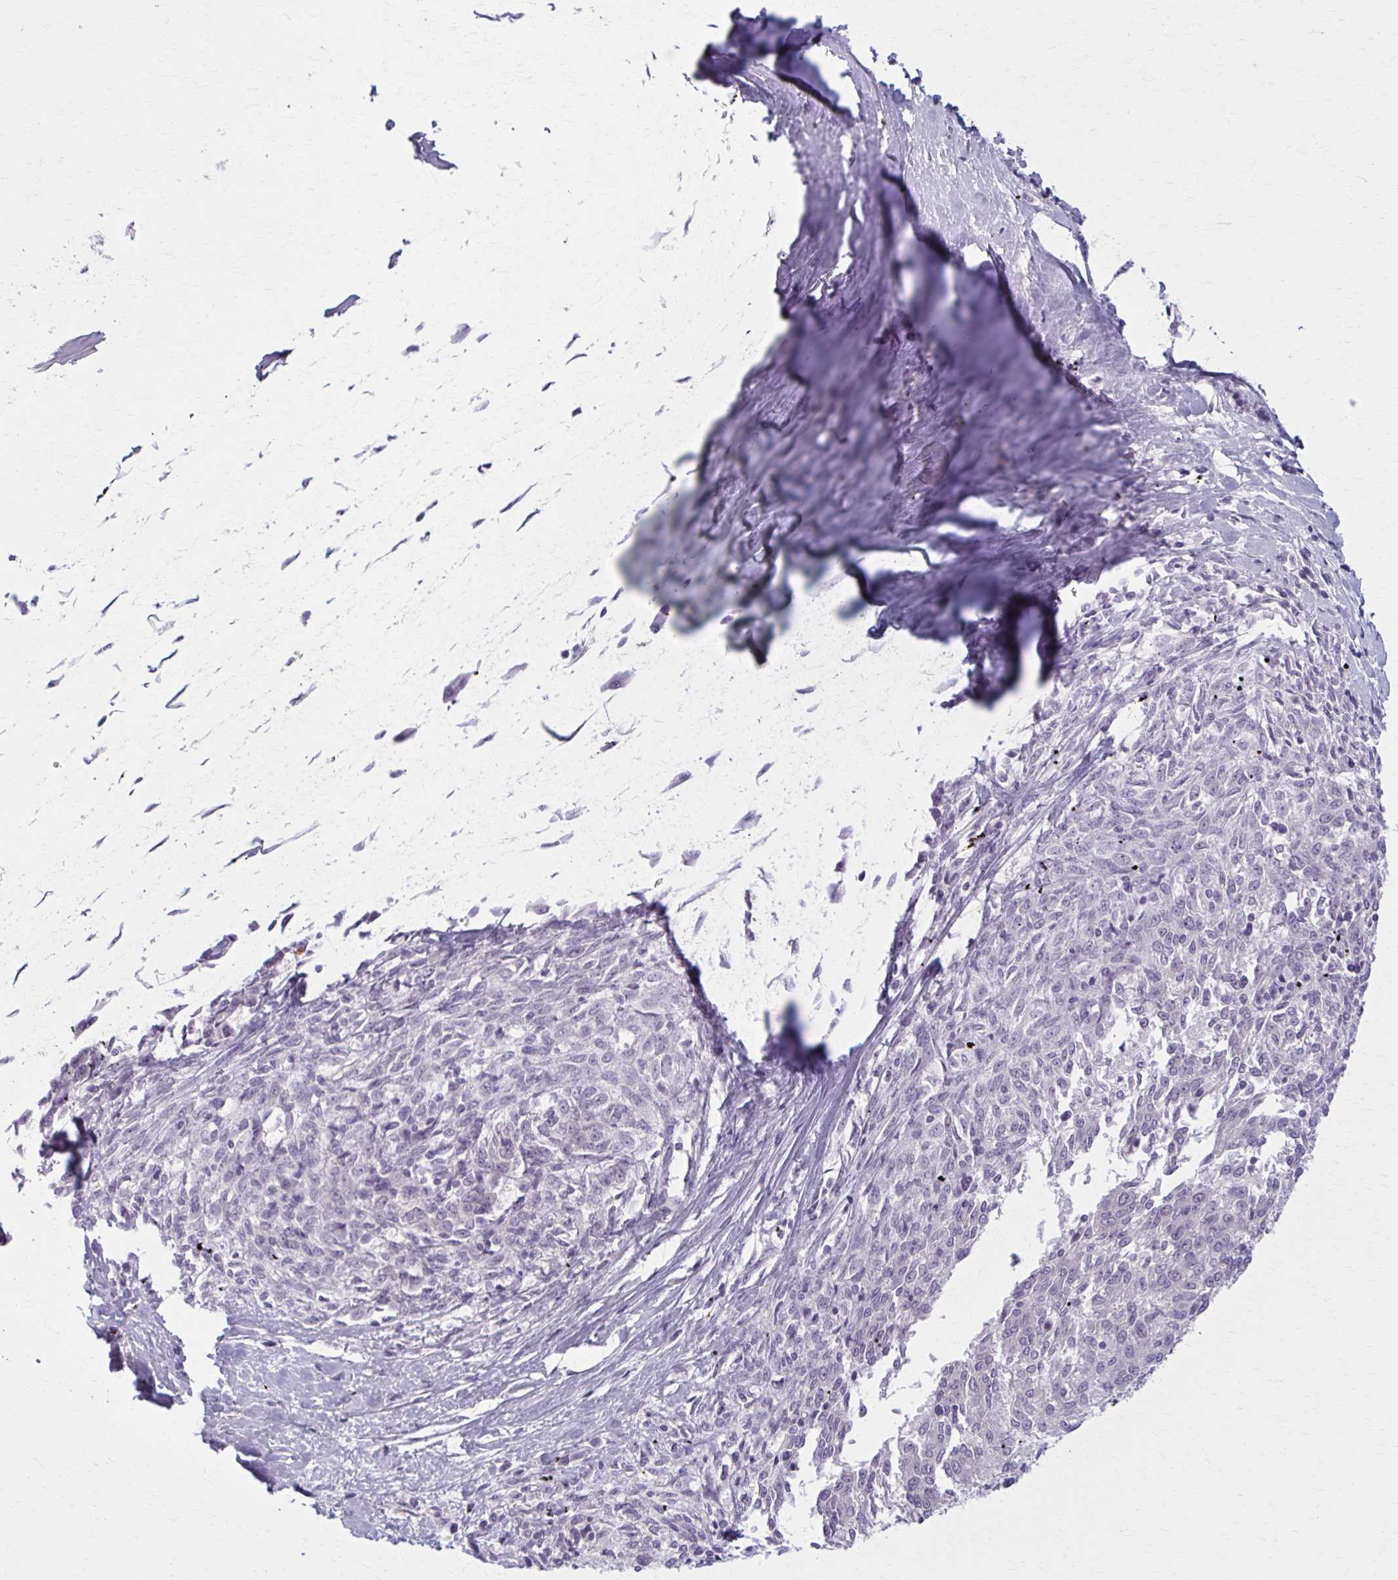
{"staining": {"intensity": "negative", "quantity": "none", "location": "none"}, "tissue": "melanoma", "cell_type": "Tumor cells", "image_type": "cancer", "snomed": [{"axis": "morphology", "description": "Malignant melanoma, NOS"}, {"axis": "topography", "description": "Skin"}], "caption": "A histopathology image of melanoma stained for a protein demonstrates no brown staining in tumor cells.", "gene": "NUMBL", "patient": {"sex": "female", "age": 72}}